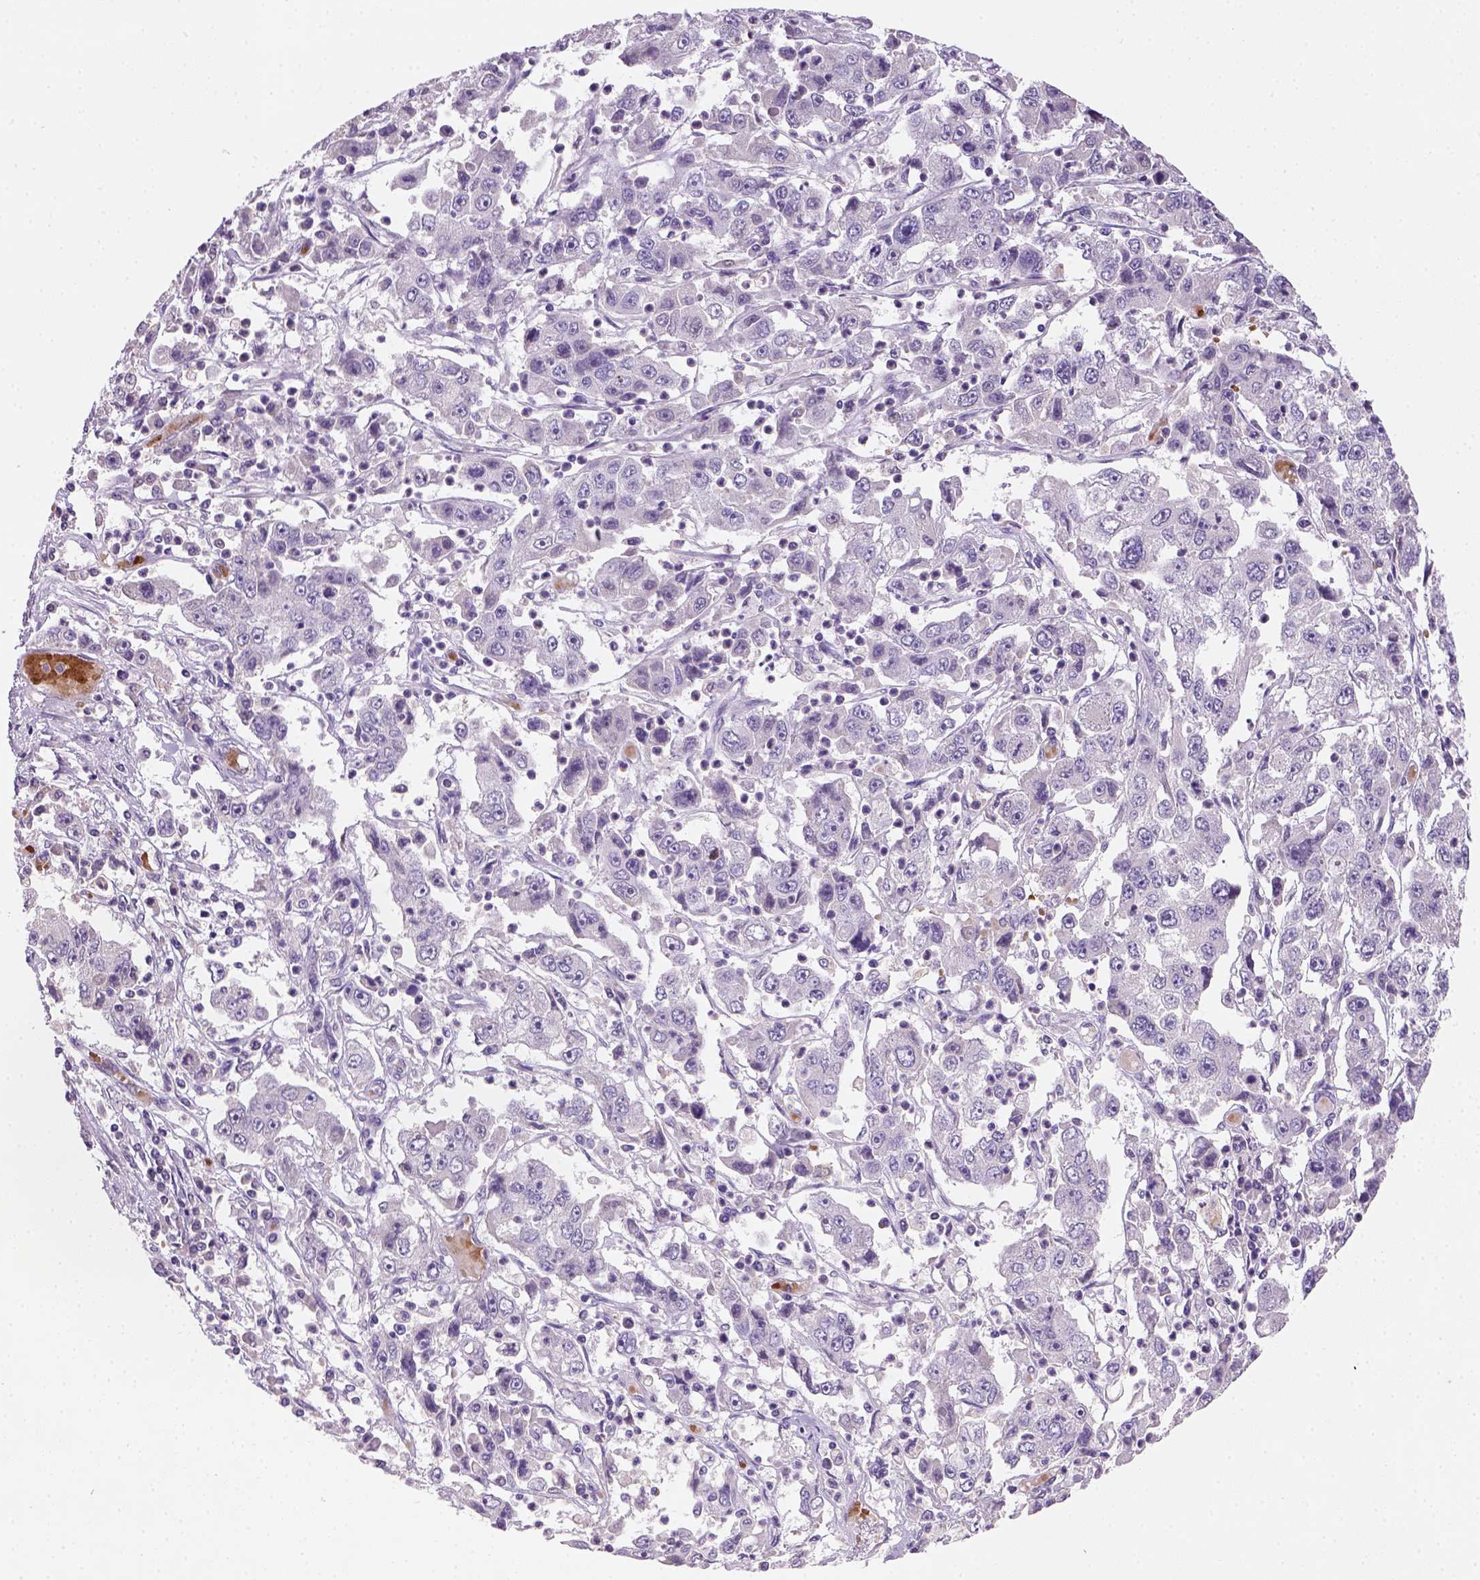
{"staining": {"intensity": "negative", "quantity": "none", "location": "none"}, "tissue": "cervical cancer", "cell_type": "Tumor cells", "image_type": "cancer", "snomed": [{"axis": "morphology", "description": "Squamous cell carcinoma, NOS"}, {"axis": "topography", "description": "Cervix"}], "caption": "Cervical squamous cell carcinoma stained for a protein using IHC exhibits no positivity tumor cells.", "gene": "ZMAT4", "patient": {"sex": "female", "age": 36}}